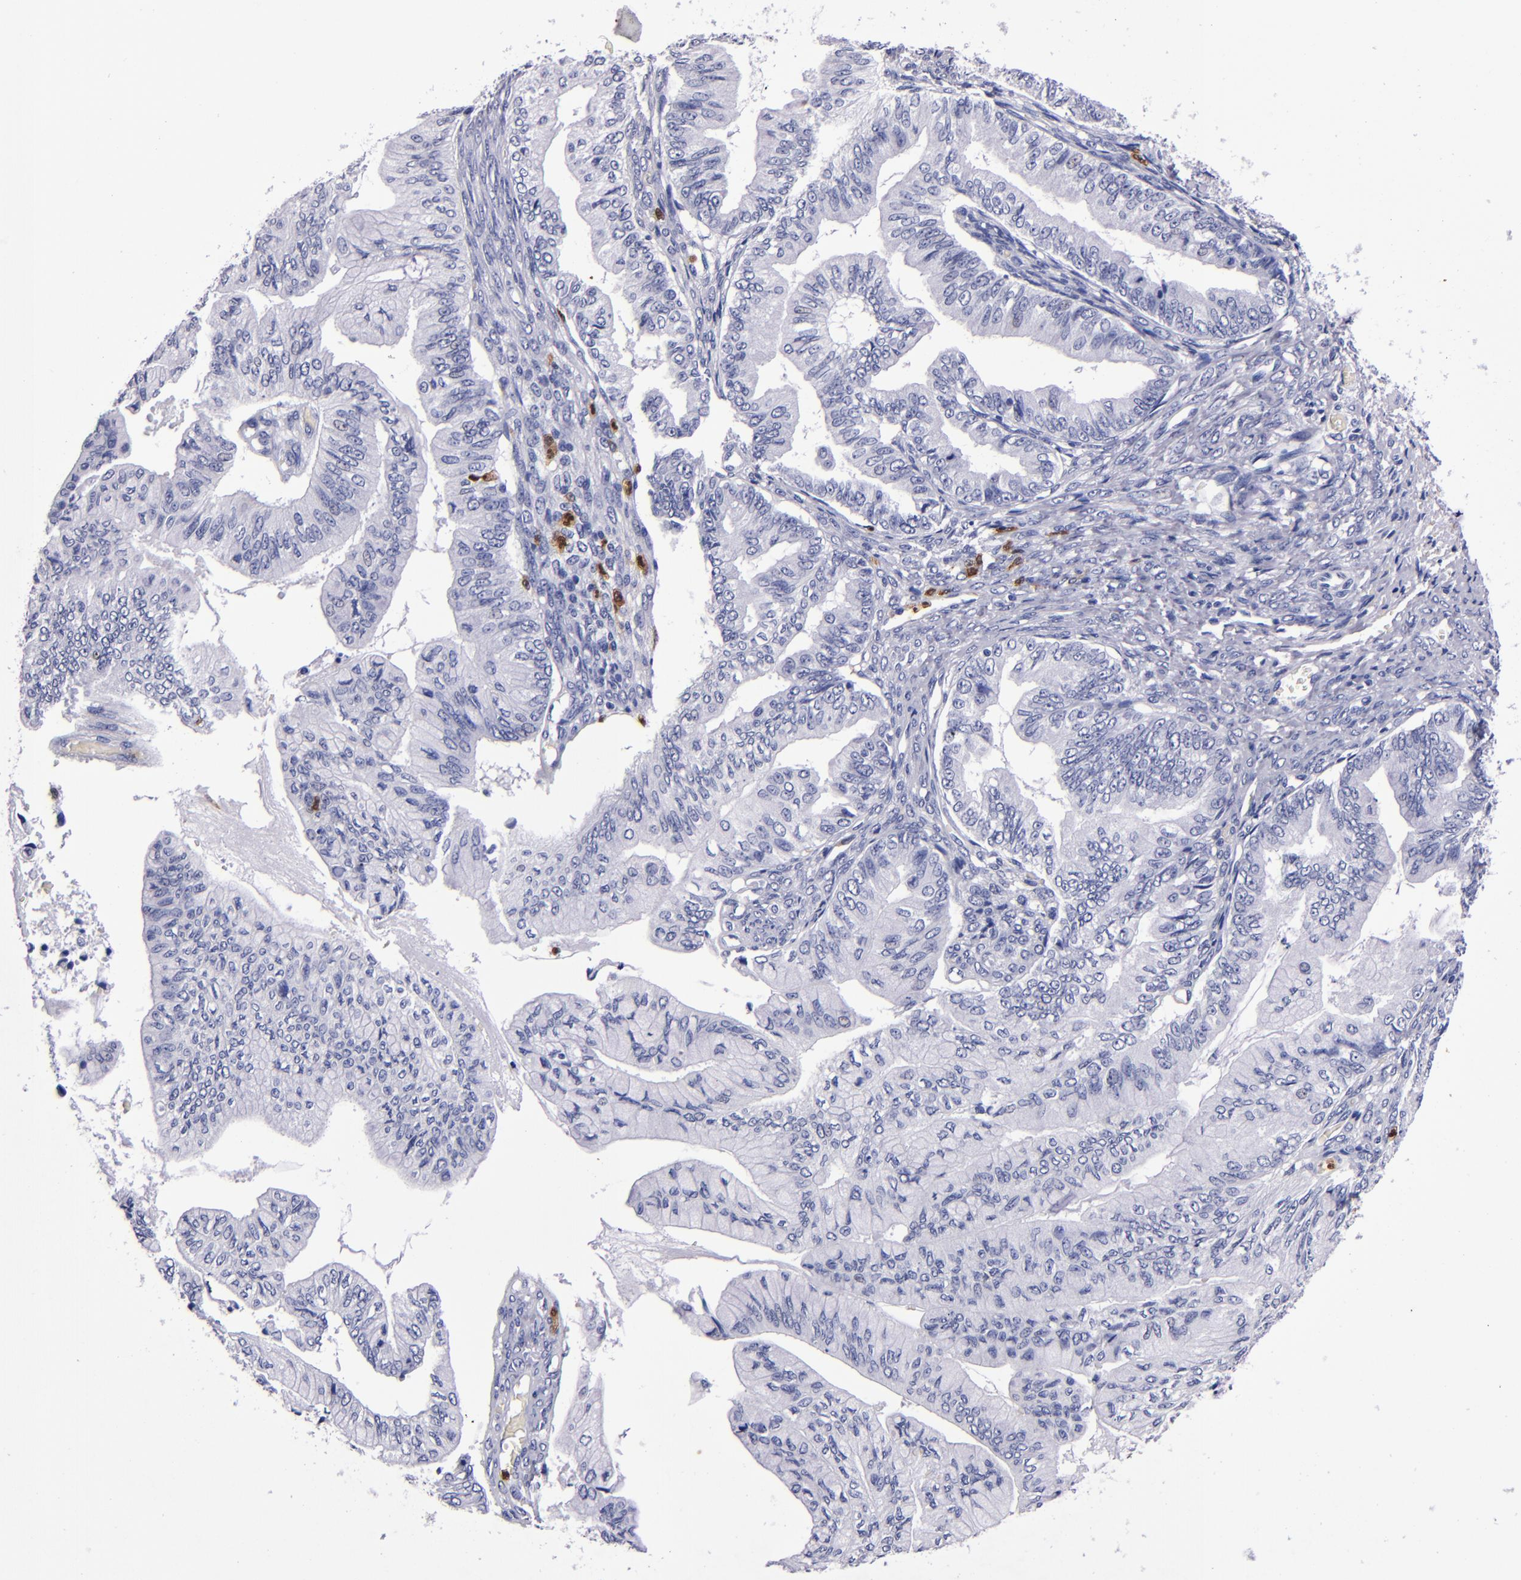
{"staining": {"intensity": "negative", "quantity": "none", "location": "none"}, "tissue": "ovarian cancer", "cell_type": "Tumor cells", "image_type": "cancer", "snomed": [{"axis": "morphology", "description": "Cystadenocarcinoma, mucinous, NOS"}, {"axis": "topography", "description": "Ovary"}], "caption": "Immunohistochemistry (IHC) photomicrograph of human ovarian cancer stained for a protein (brown), which demonstrates no staining in tumor cells.", "gene": "S100A8", "patient": {"sex": "female", "age": 36}}